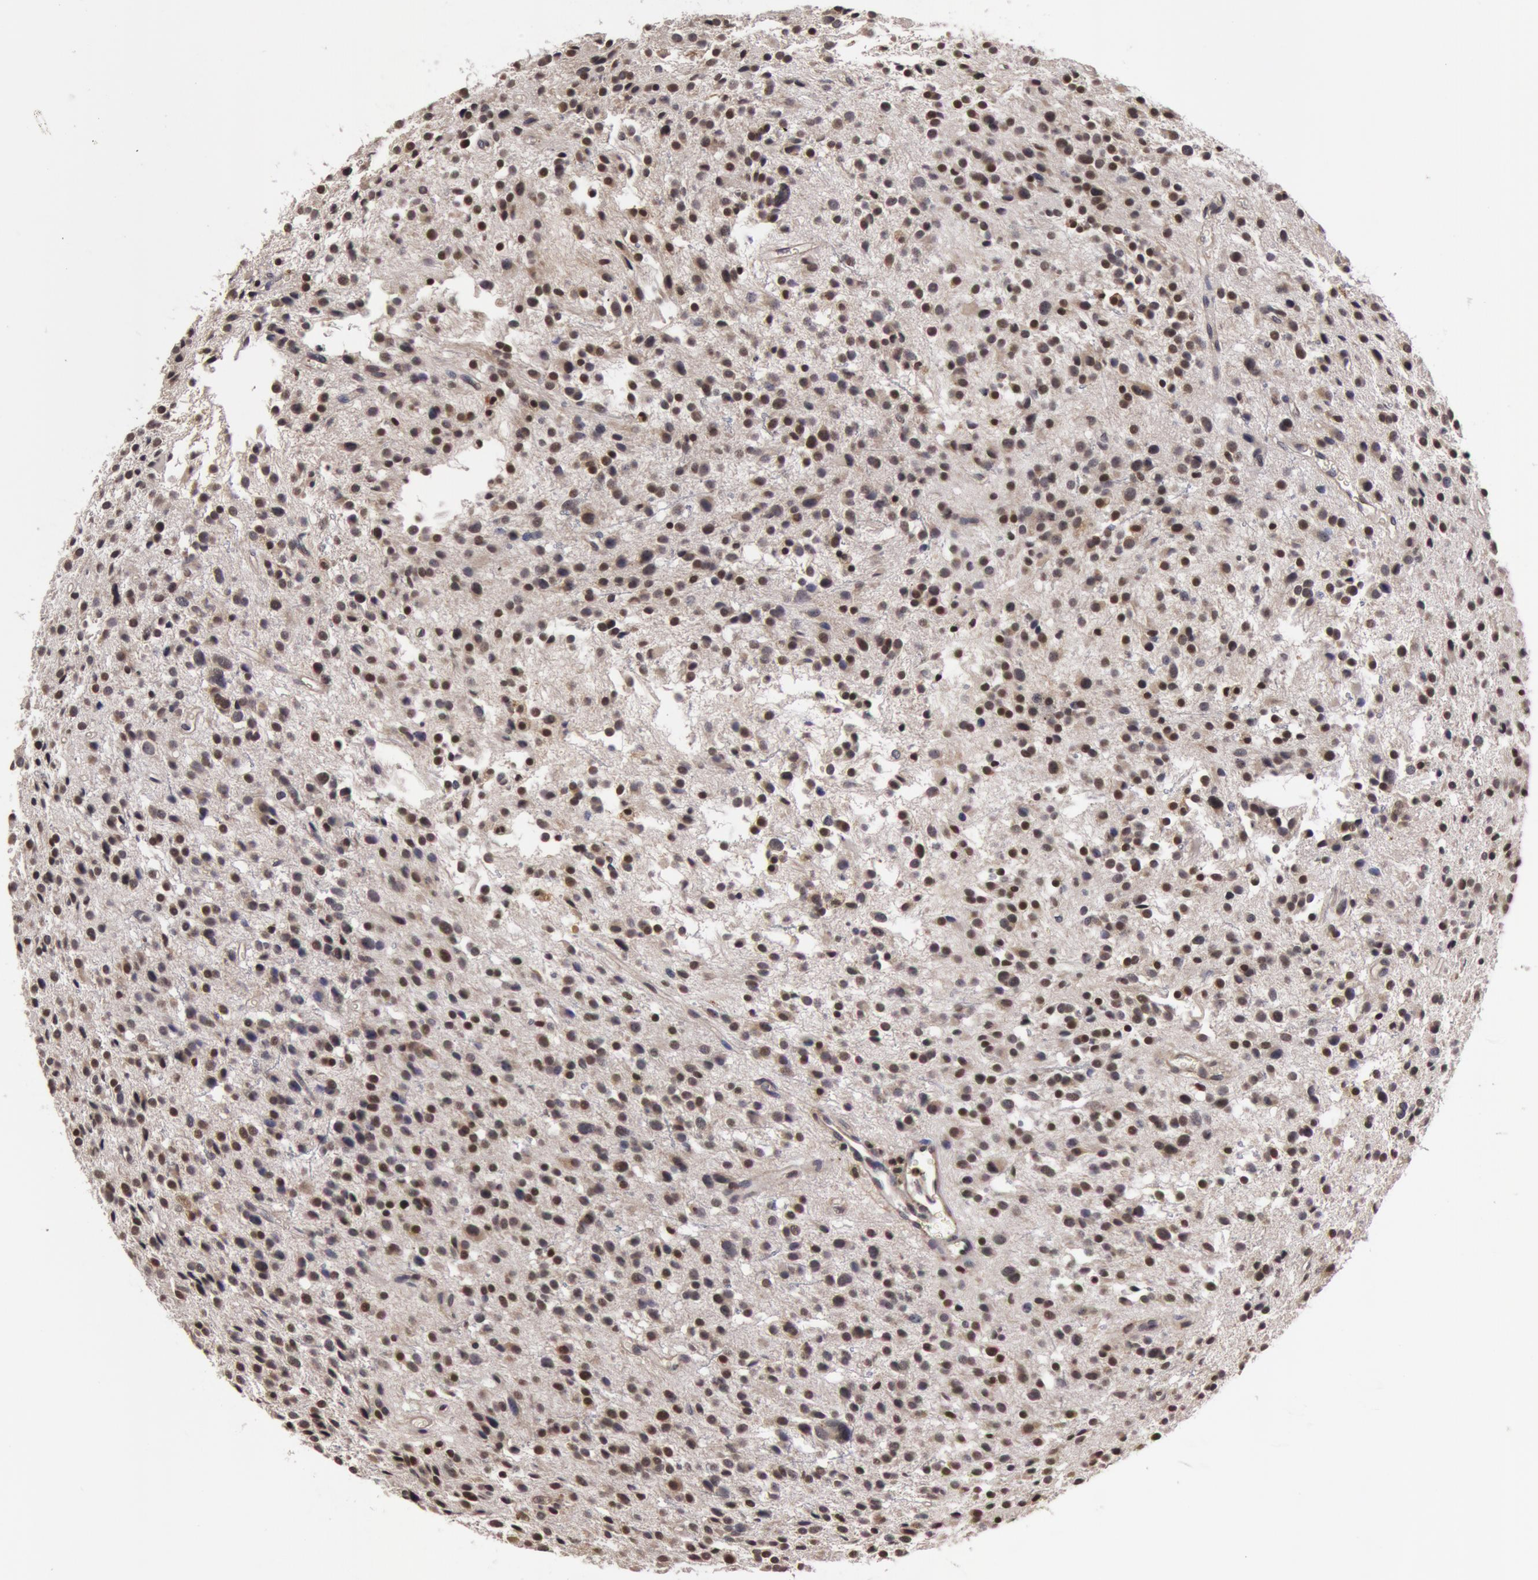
{"staining": {"intensity": "weak", "quantity": "25%-75%", "location": "nuclear"}, "tissue": "glioma", "cell_type": "Tumor cells", "image_type": "cancer", "snomed": [{"axis": "morphology", "description": "Glioma, malignant, Low grade"}, {"axis": "topography", "description": "Brain"}], "caption": "High-magnification brightfield microscopy of glioma stained with DAB (brown) and counterstained with hematoxylin (blue). tumor cells exhibit weak nuclear staining is appreciated in about25%-75% of cells. Using DAB (brown) and hematoxylin (blue) stains, captured at high magnification using brightfield microscopy.", "gene": "ZNF350", "patient": {"sex": "female", "age": 36}}